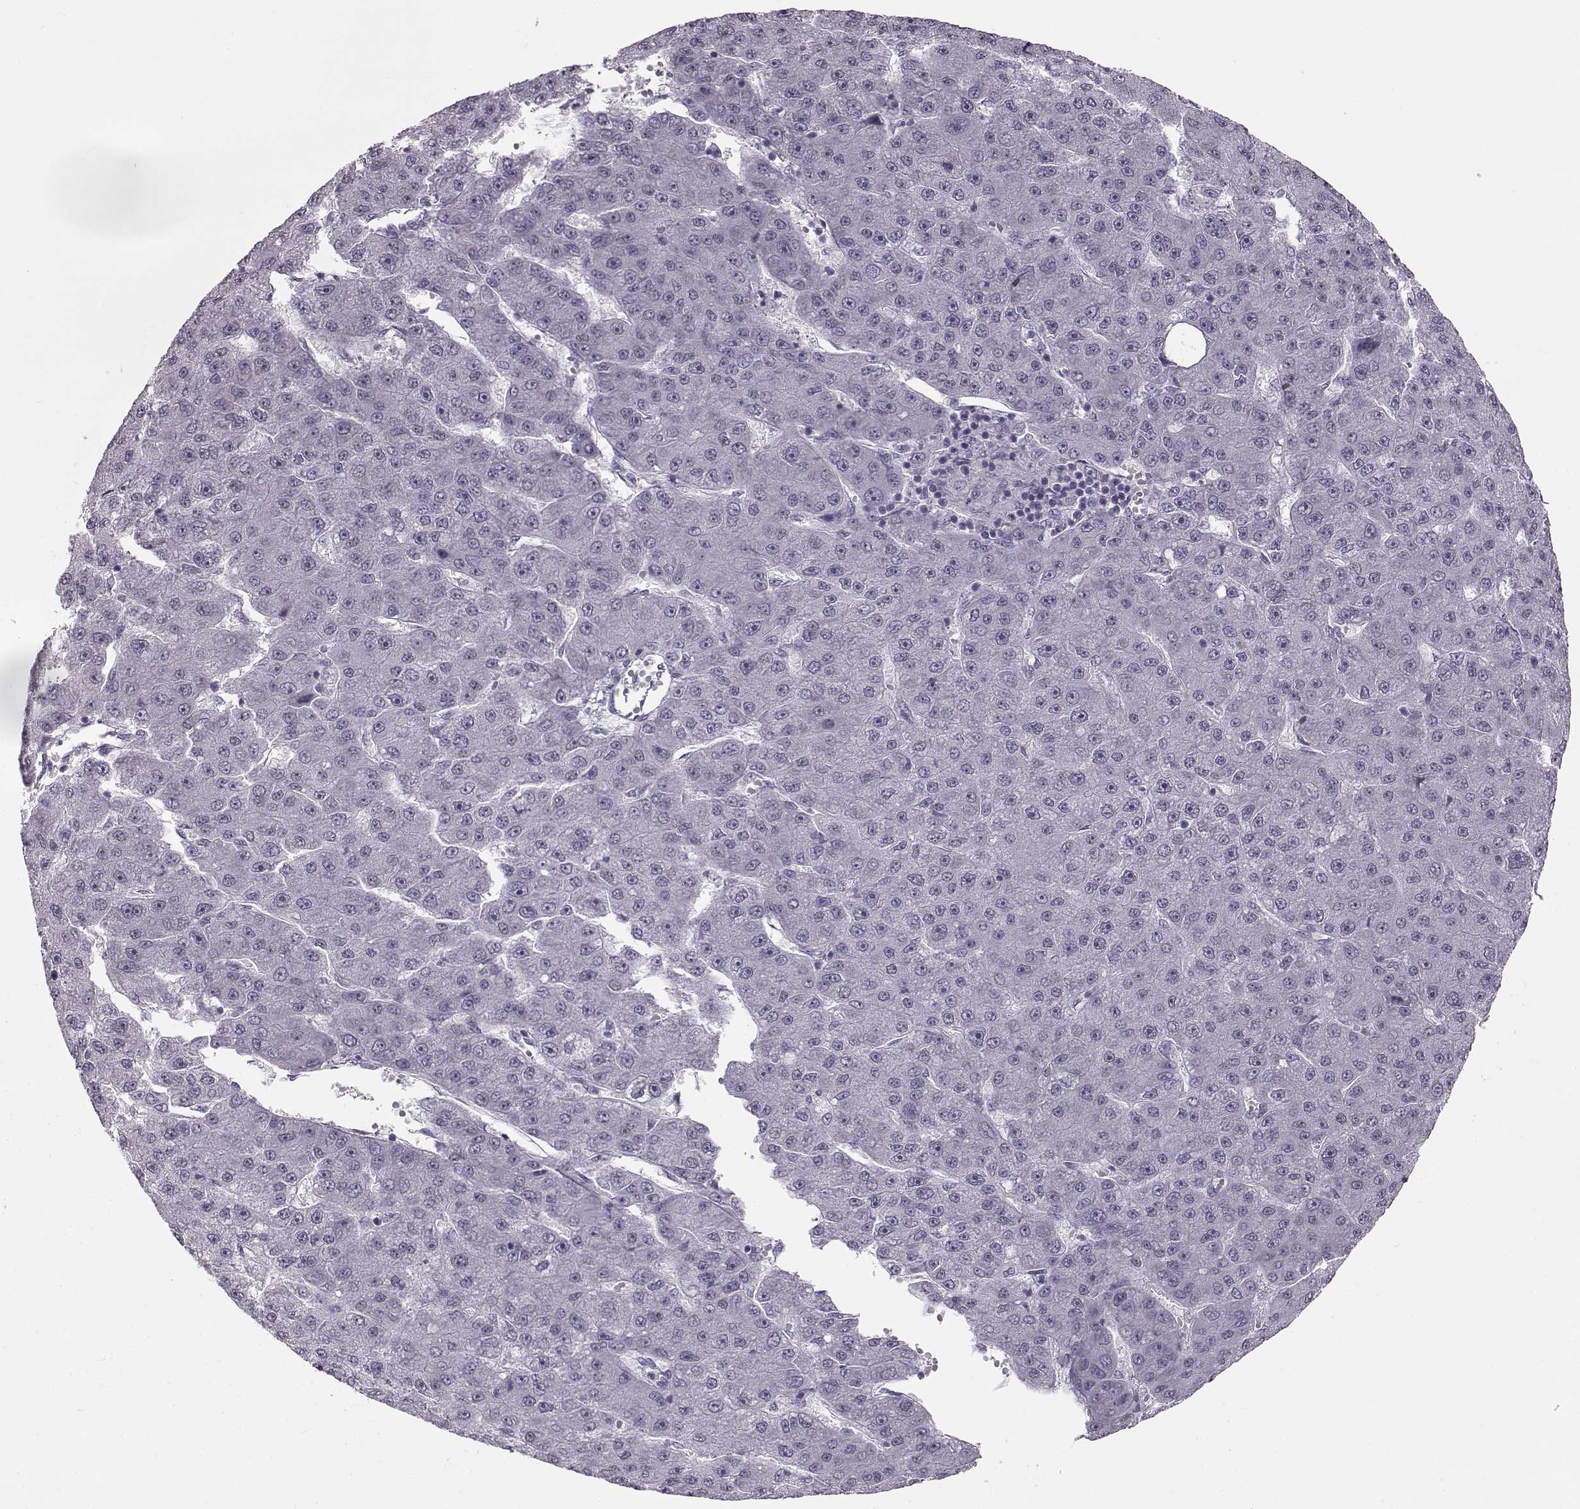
{"staining": {"intensity": "negative", "quantity": "none", "location": "none"}, "tissue": "liver cancer", "cell_type": "Tumor cells", "image_type": "cancer", "snomed": [{"axis": "morphology", "description": "Carcinoma, Hepatocellular, NOS"}, {"axis": "topography", "description": "Liver"}], "caption": "Photomicrograph shows no significant protein positivity in tumor cells of liver hepatocellular carcinoma. (DAB (3,3'-diaminobenzidine) IHC, high magnification).", "gene": "MAP6D1", "patient": {"sex": "male", "age": 67}}